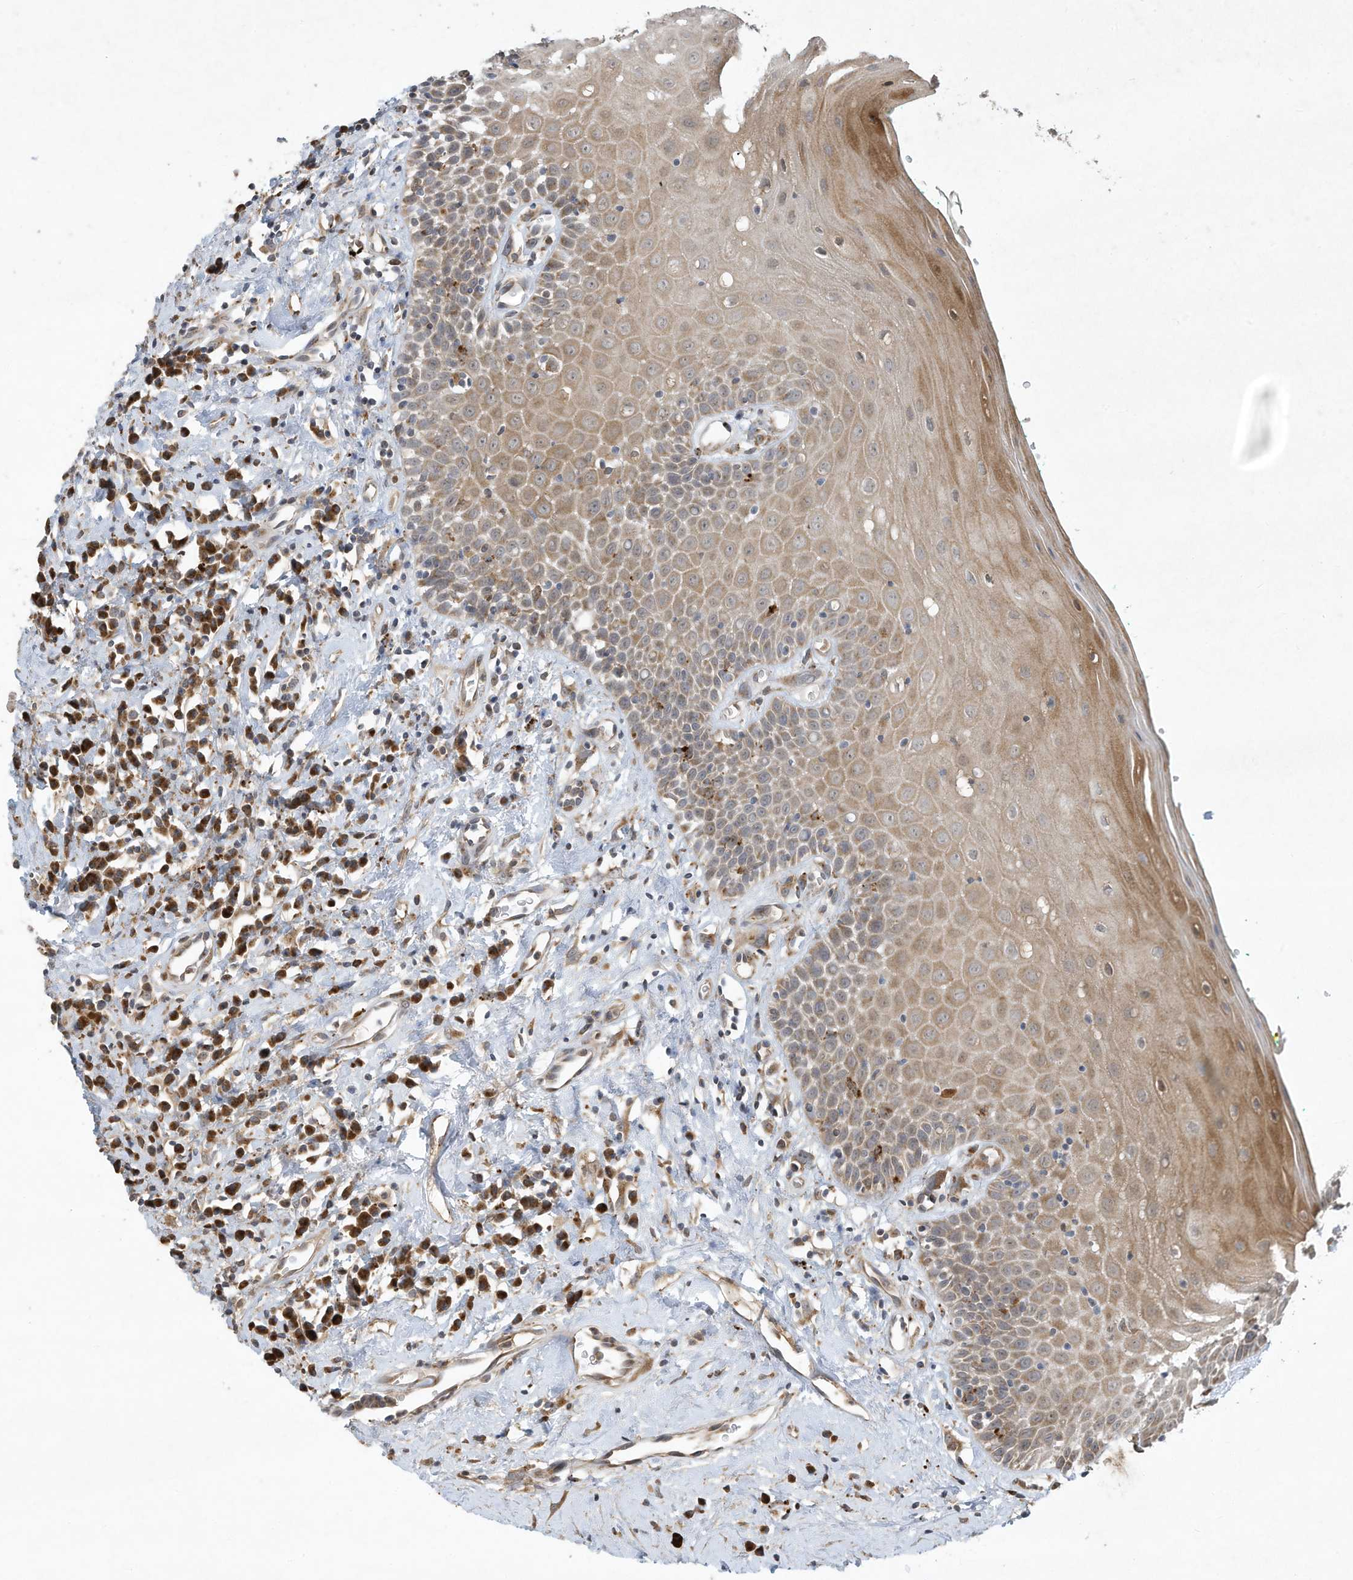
{"staining": {"intensity": "moderate", "quantity": ">75%", "location": "cytoplasmic/membranous"}, "tissue": "oral mucosa", "cell_type": "Squamous epithelial cells", "image_type": "normal", "snomed": [{"axis": "morphology", "description": "Normal tissue, NOS"}, {"axis": "morphology", "description": "Squamous cell carcinoma, NOS"}, {"axis": "topography", "description": "Oral tissue"}, {"axis": "topography", "description": "Head-Neck"}], "caption": "A high-resolution photomicrograph shows immunohistochemistry staining of unremarkable oral mucosa, which shows moderate cytoplasmic/membranous positivity in approximately >75% of squamous epithelial cells. (Brightfield microscopy of DAB IHC at high magnification).", "gene": "C2orf74", "patient": {"sex": "female", "age": 70}}